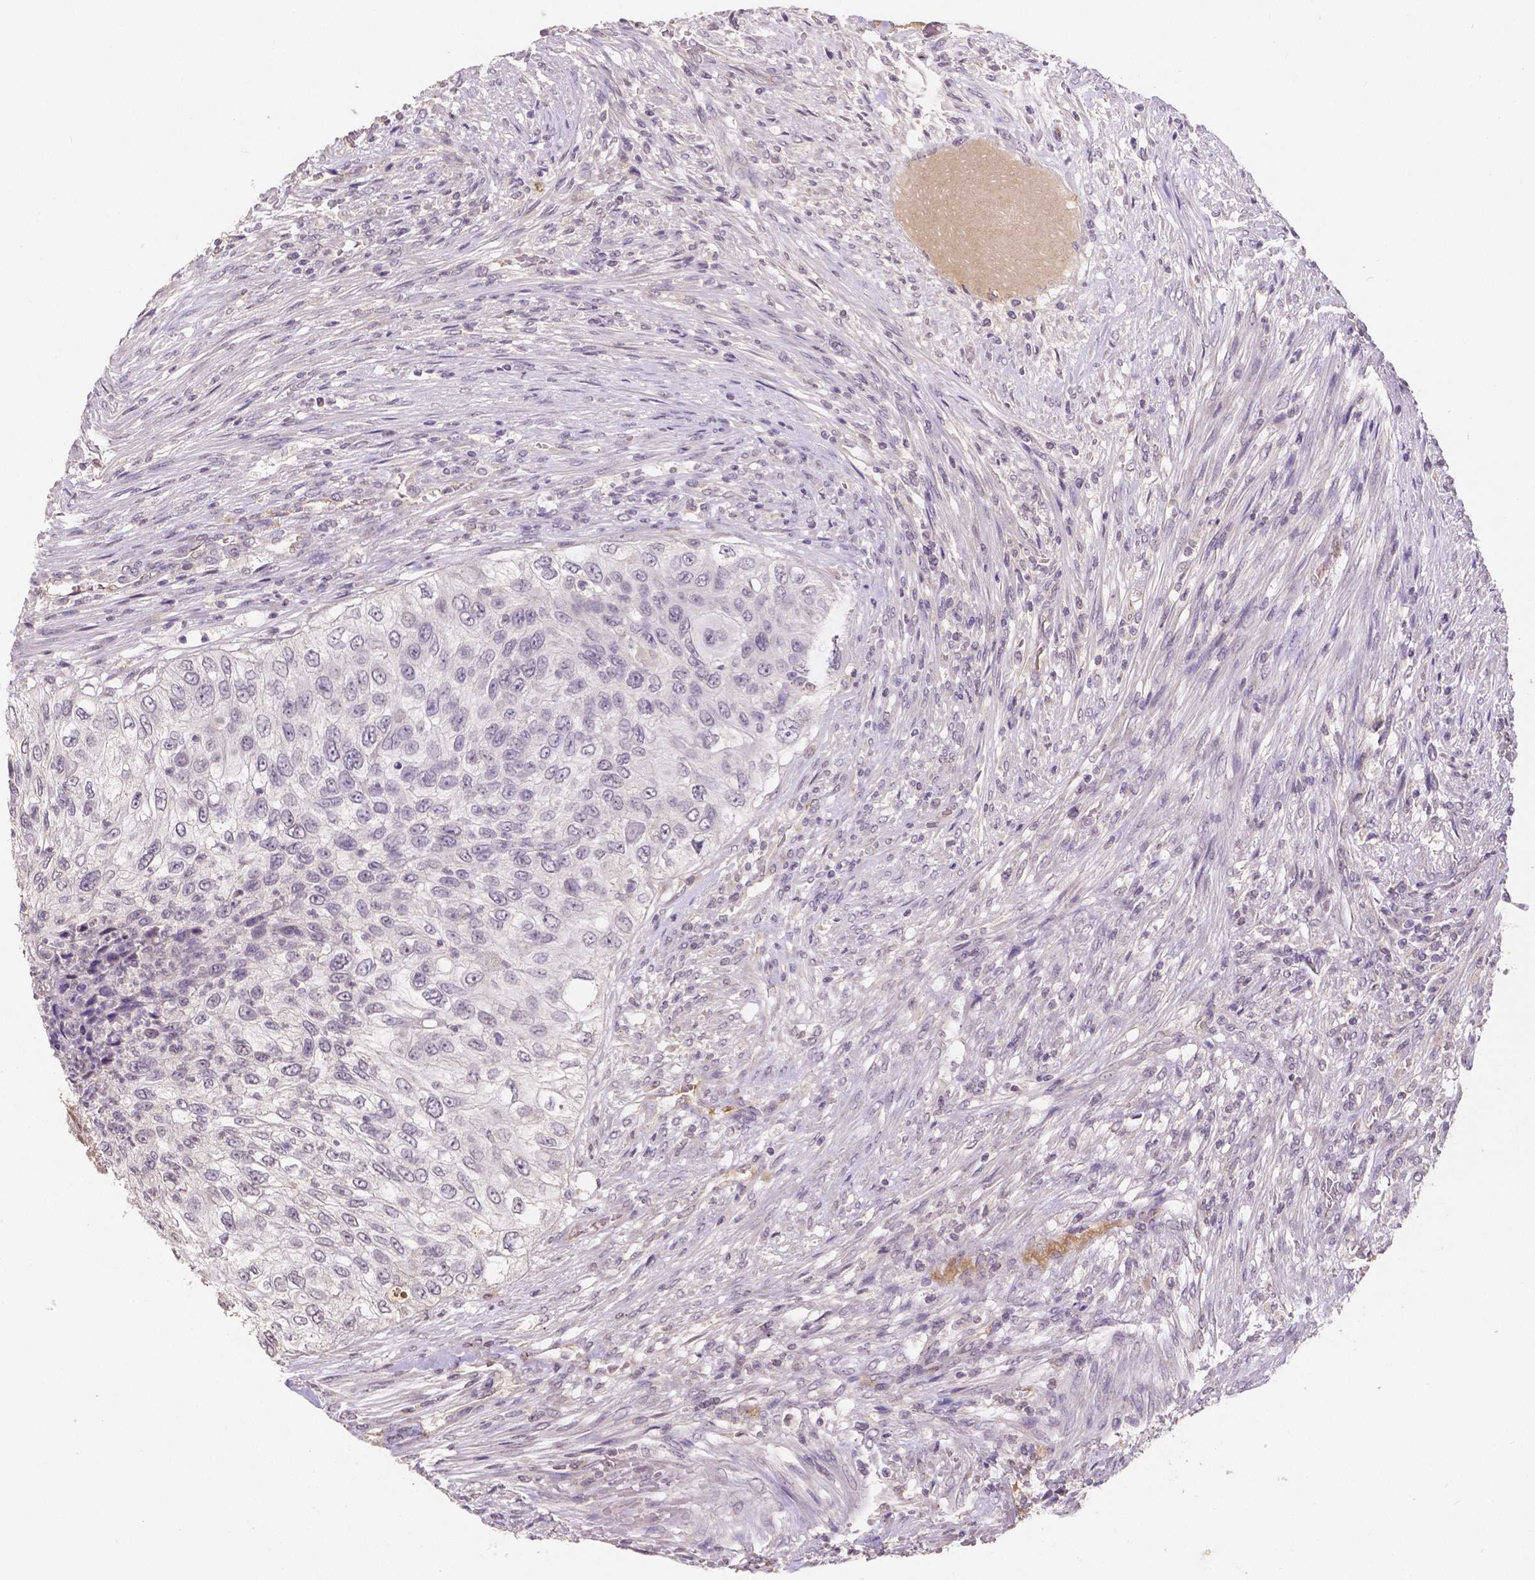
{"staining": {"intensity": "negative", "quantity": "none", "location": "none"}, "tissue": "urothelial cancer", "cell_type": "Tumor cells", "image_type": "cancer", "snomed": [{"axis": "morphology", "description": "Urothelial carcinoma, High grade"}, {"axis": "topography", "description": "Urinary bladder"}], "caption": "High magnification brightfield microscopy of urothelial cancer stained with DAB (3,3'-diaminobenzidine) (brown) and counterstained with hematoxylin (blue): tumor cells show no significant expression.", "gene": "ELAVL2", "patient": {"sex": "female", "age": 60}}